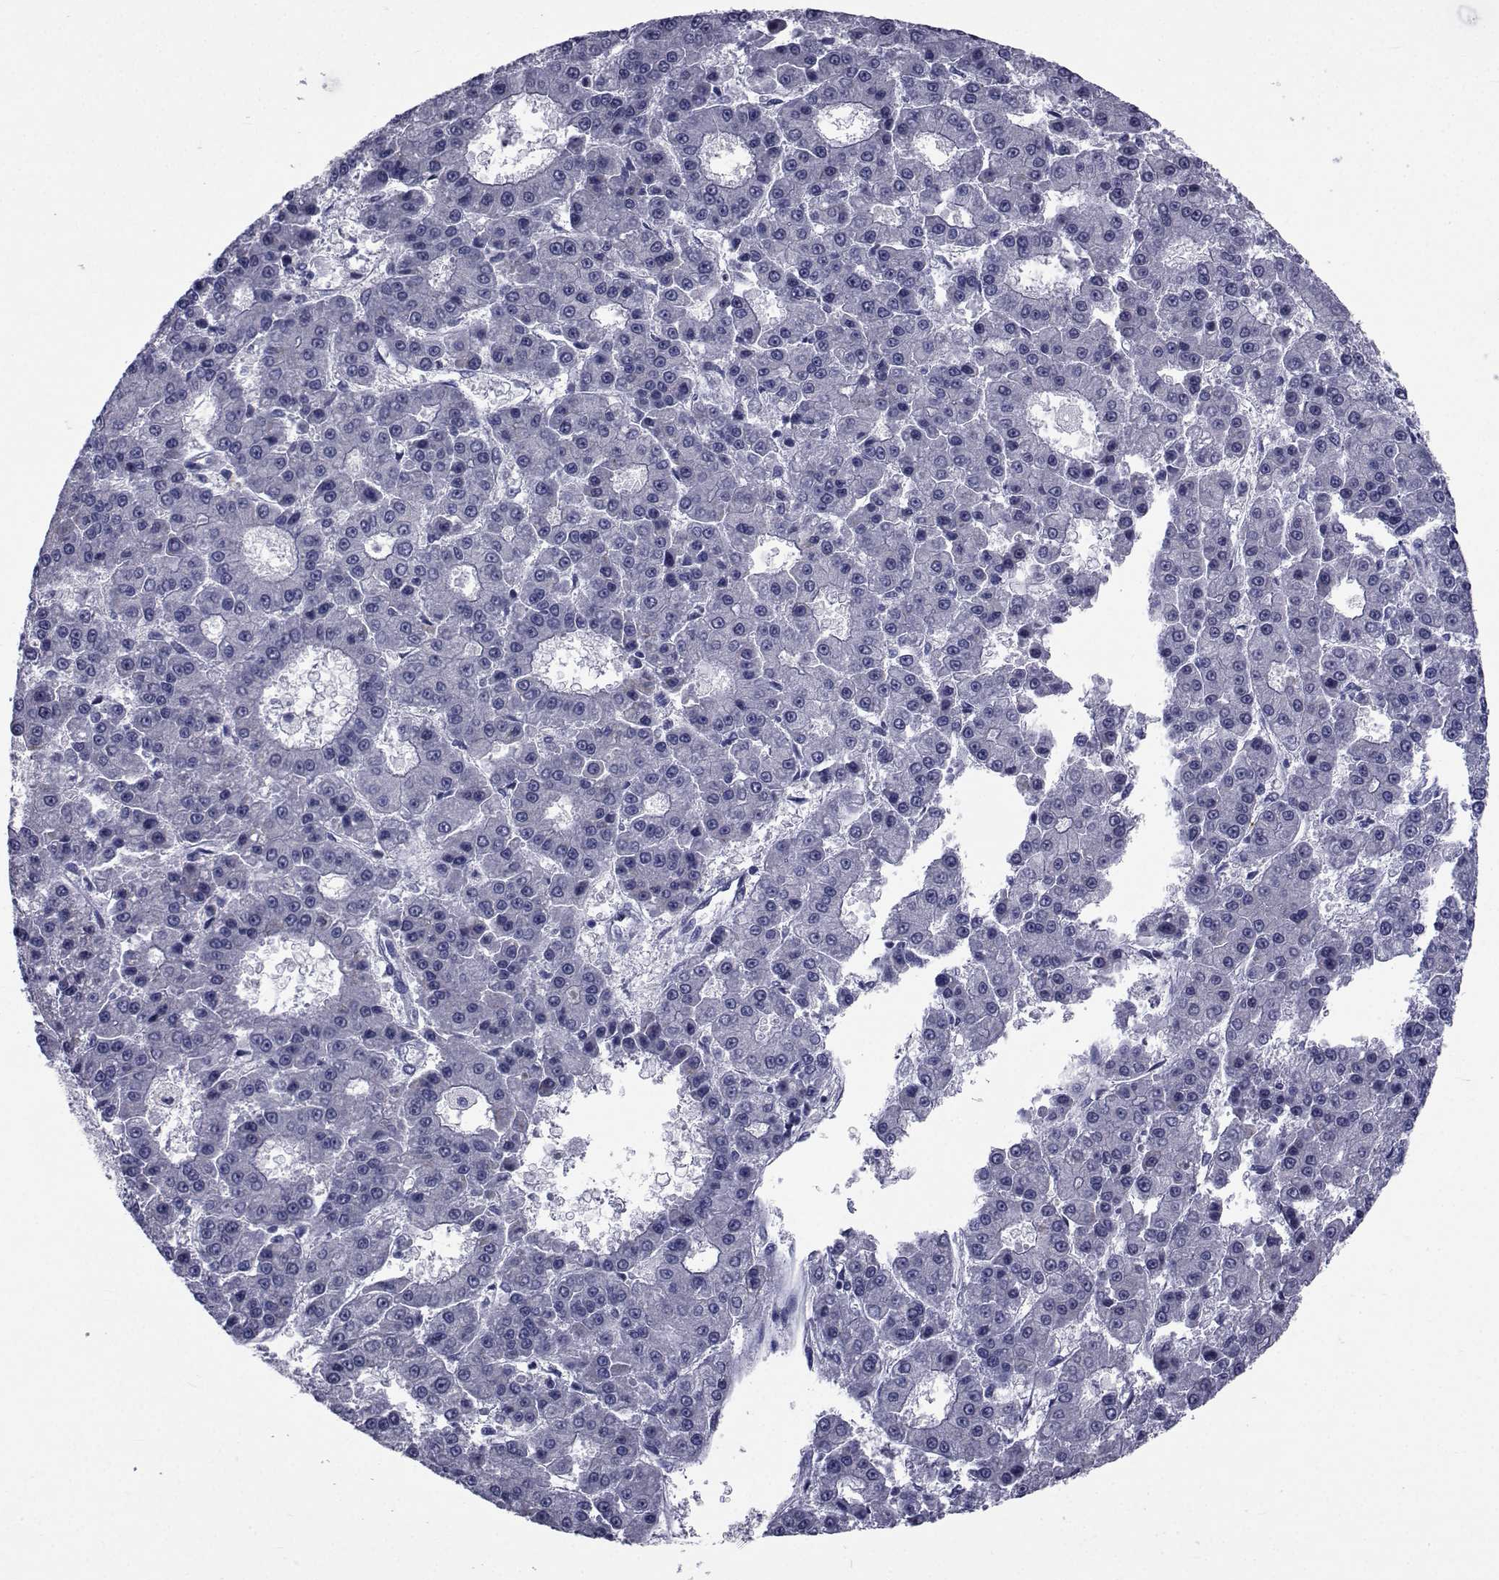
{"staining": {"intensity": "negative", "quantity": "none", "location": "none"}, "tissue": "liver cancer", "cell_type": "Tumor cells", "image_type": "cancer", "snomed": [{"axis": "morphology", "description": "Carcinoma, Hepatocellular, NOS"}, {"axis": "topography", "description": "Liver"}], "caption": "A high-resolution photomicrograph shows IHC staining of liver cancer, which reveals no significant positivity in tumor cells. (DAB (3,3'-diaminobenzidine) immunohistochemistry with hematoxylin counter stain).", "gene": "SEMA5B", "patient": {"sex": "male", "age": 70}}